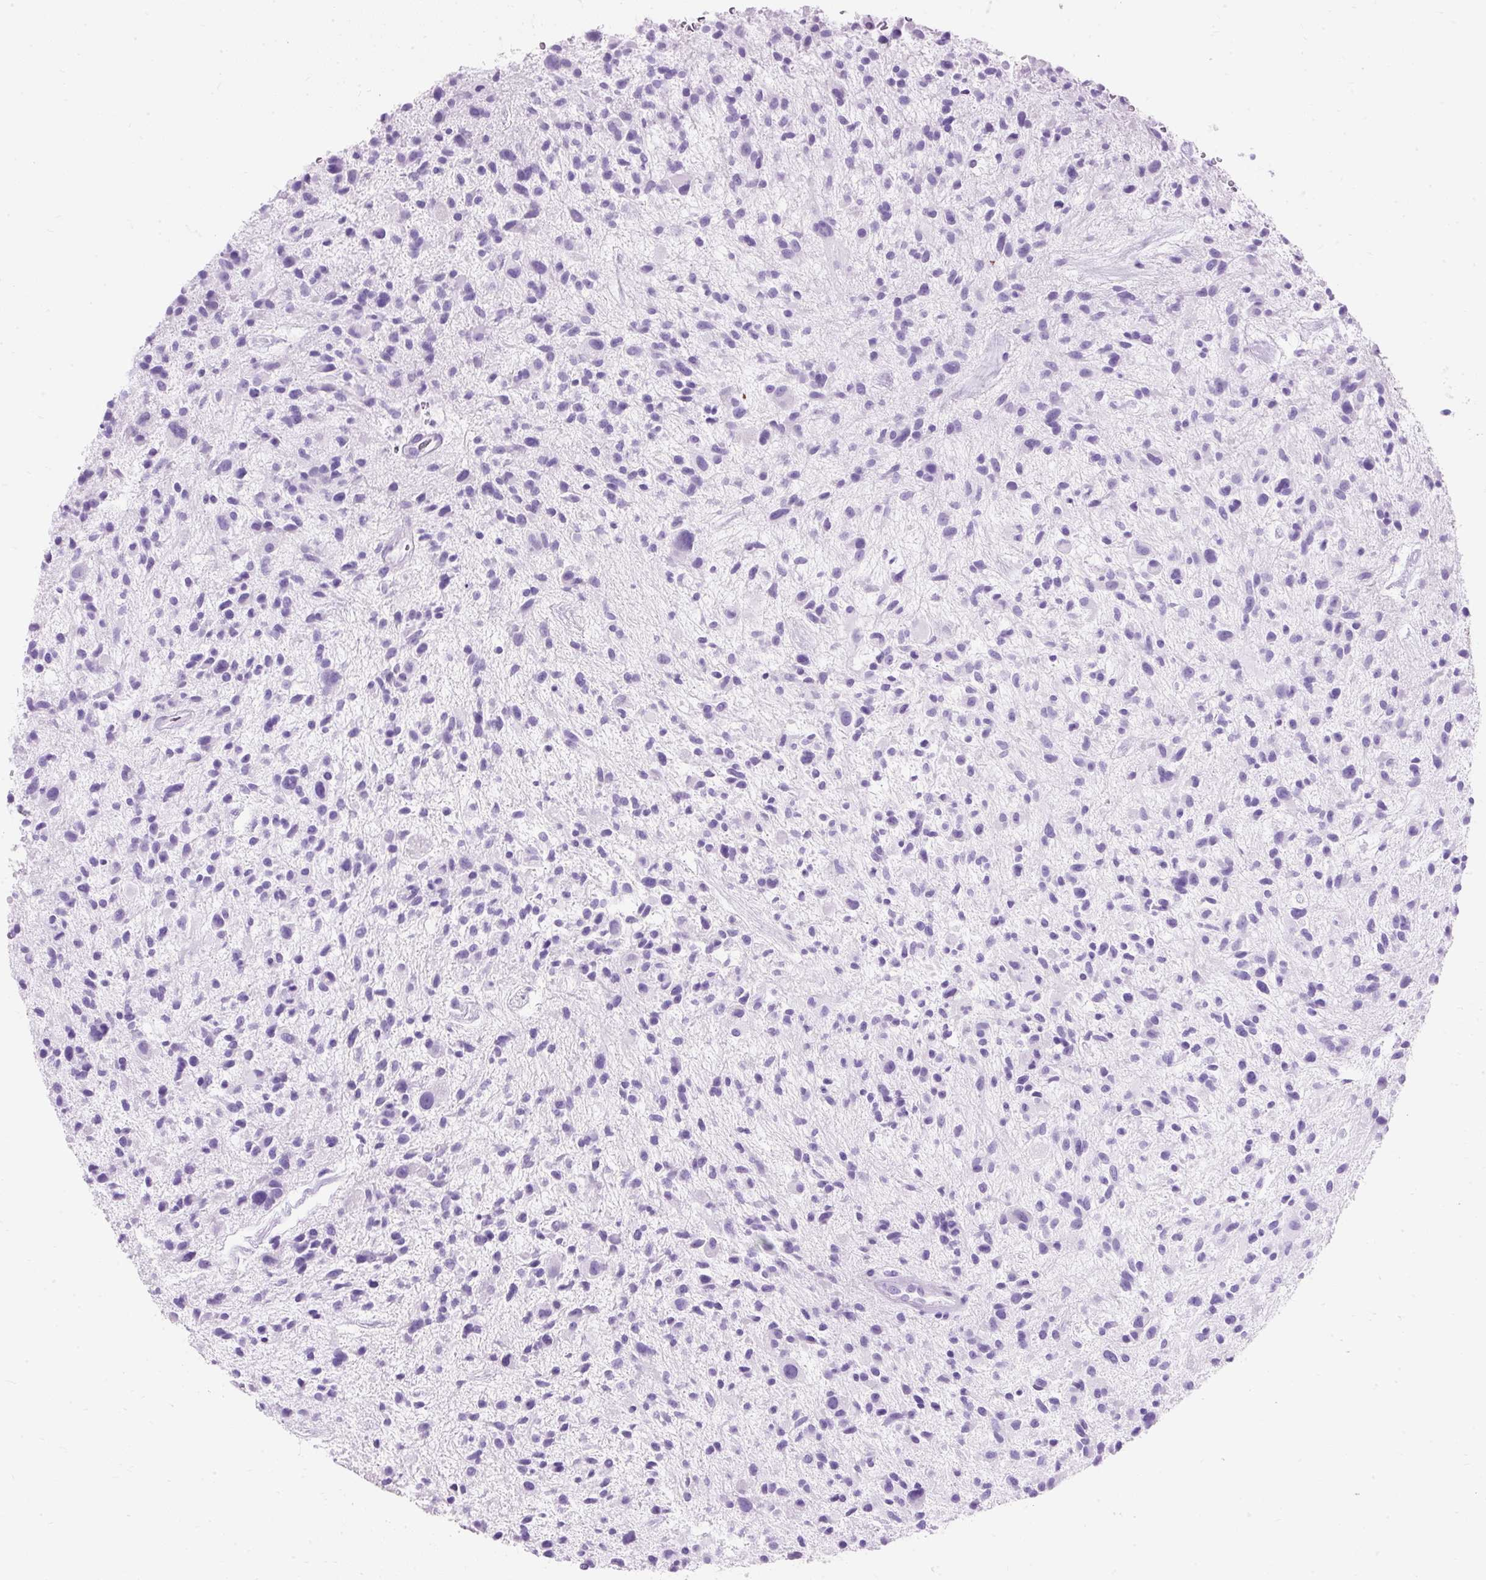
{"staining": {"intensity": "negative", "quantity": "none", "location": "none"}, "tissue": "glioma", "cell_type": "Tumor cells", "image_type": "cancer", "snomed": [{"axis": "morphology", "description": "Glioma, malignant, High grade"}, {"axis": "topography", "description": "Brain"}], "caption": "Immunohistochemistry micrograph of neoplastic tissue: human malignant glioma (high-grade) stained with DAB demonstrates no significant protein expression in tumor cells.", "gene": "PVALB", "patient": {"sex": "male", "age": 47}}